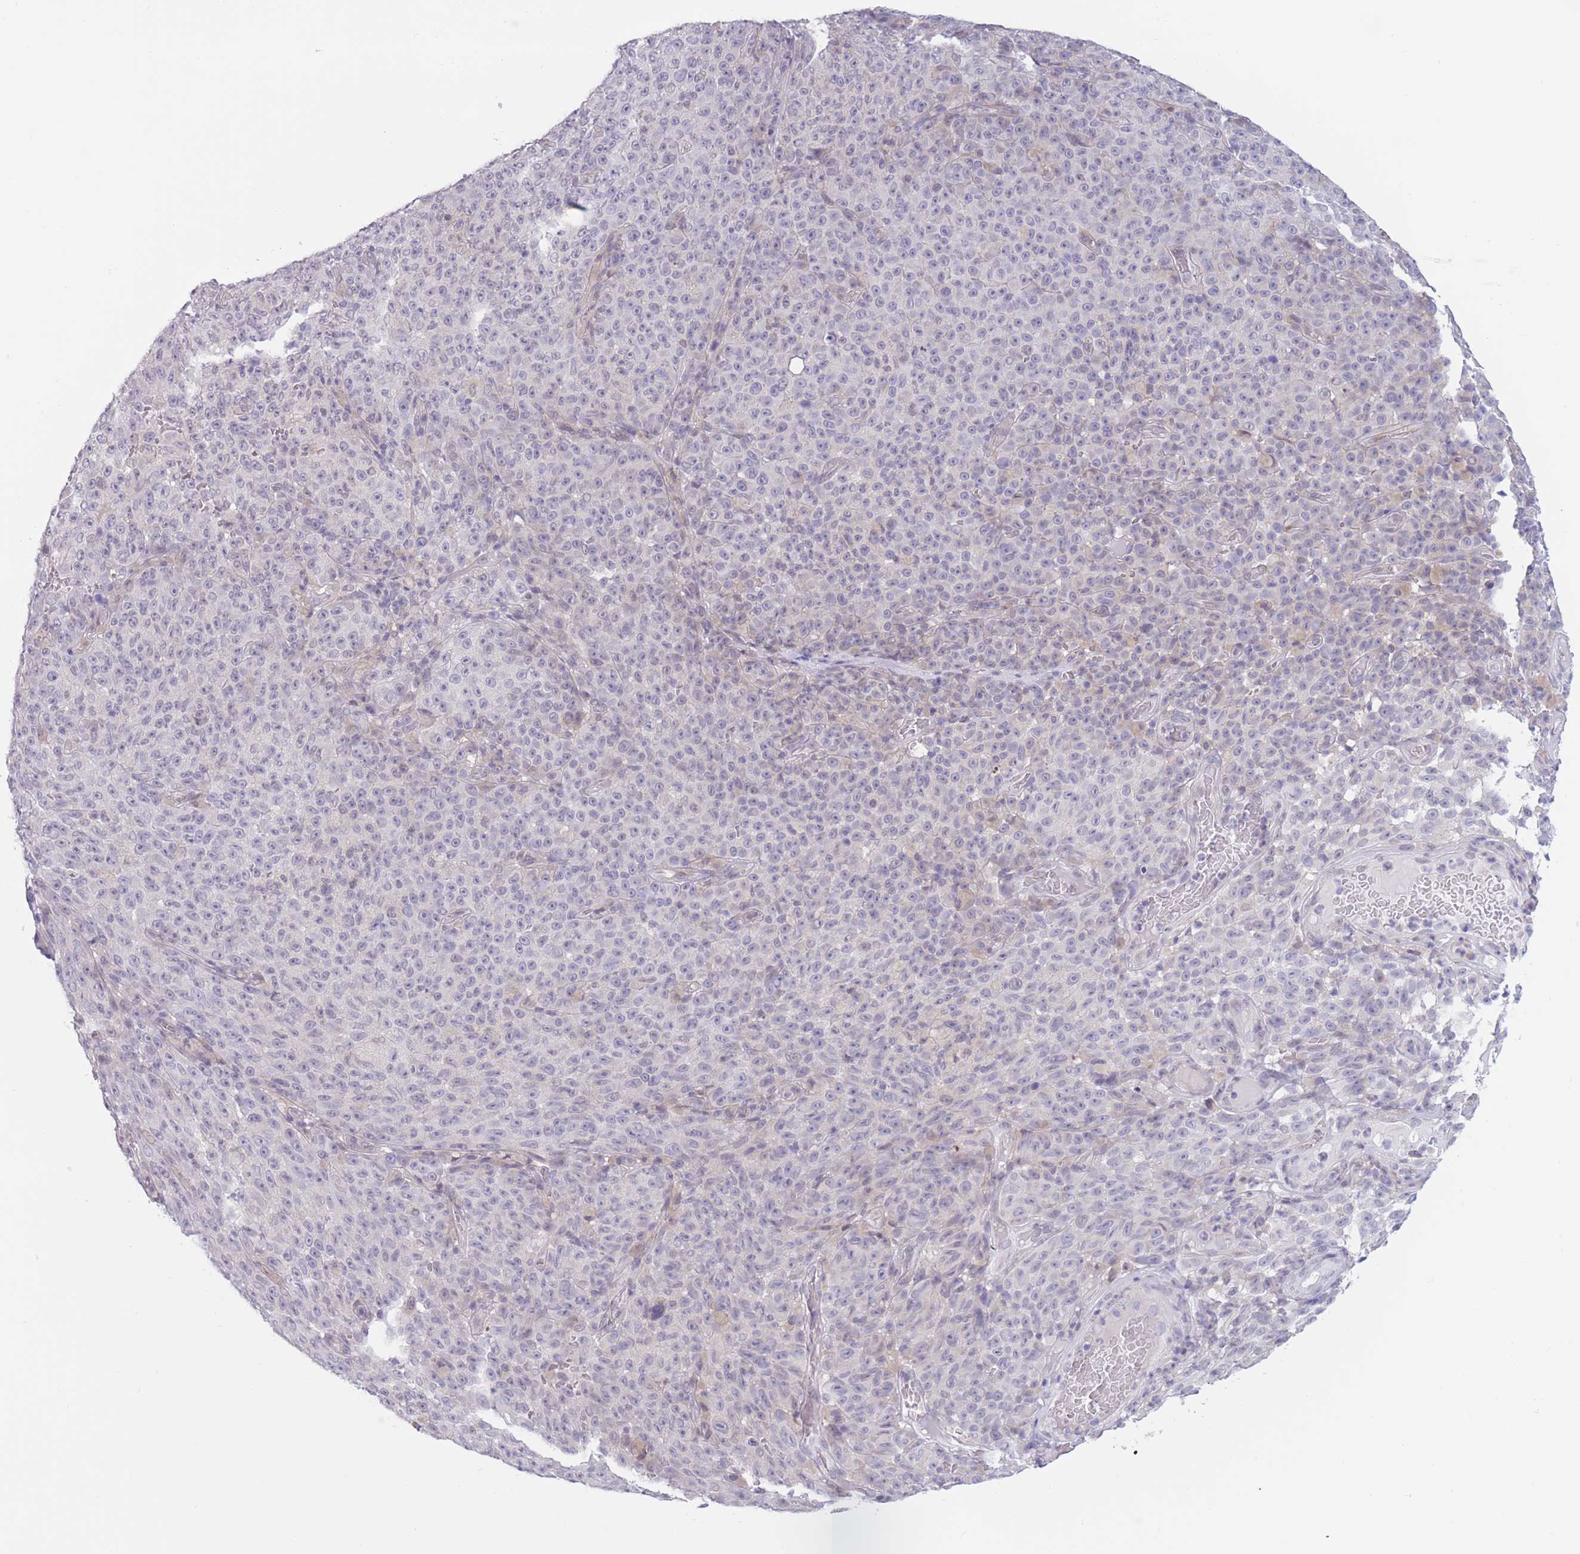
{"staining": {"intensity": "negative", "quantity": "none", "location": "none"}, "tissue": "melanoma", "cell_type": "Tumor cells", "image_type": "cancer", "snomed": [{"axis": "morphology", "description": "Malignant melanoma, NOS"}, {"axis": "topography", "description": "Skin"}], "caption": "This is a photomicrograph of IHC staining of malignant melanoma, which shows no staining in tumor cells. (Immunohistochemistry, brightfield microscopy, high magnification).", "gene": "PODXL", "patient": {"sex": "female", "age": 82}}